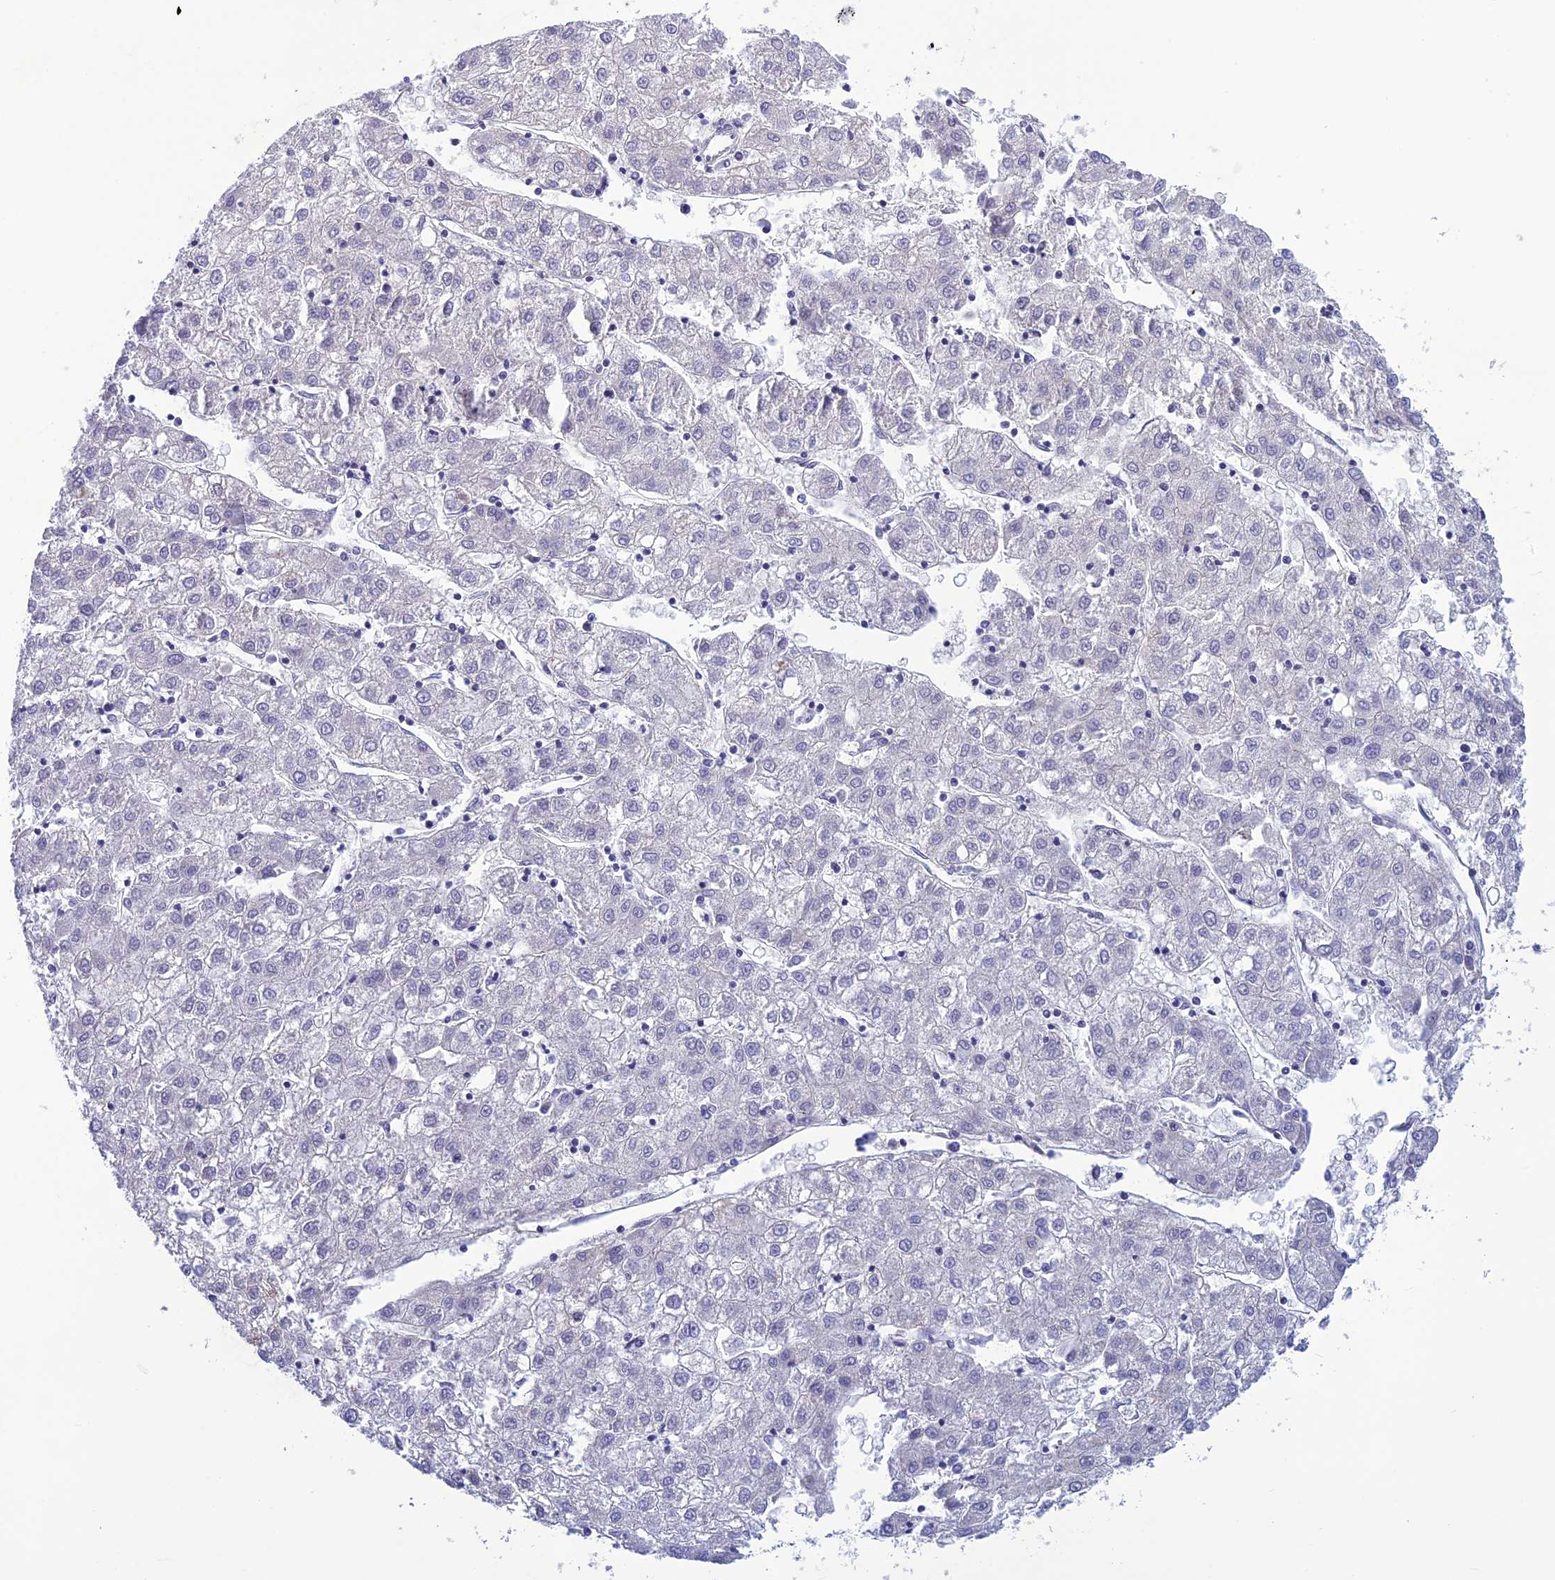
{"staining": {"intensity": "negative", "quantity": "none", "location": "none"}, "tissue": "liver cancer", "cell_type": "Tumor cells", "image_type": "cancer", "snomed": [{"axis": "morphology", "description": "Carcinoma, Hepatocellular, NOS"}, {"axis": "topography", "description": "Liver"}], "caption": "Immunohistochemistry (IHC) photomicrograph of neoplastic tissue: human liver cancer stained with DAB (3,3'-diaminobenzidine) shows no significant protein staining in tumor cells.", "gene": "BBS2", "patient": {"sex": "male", "age": 72}}